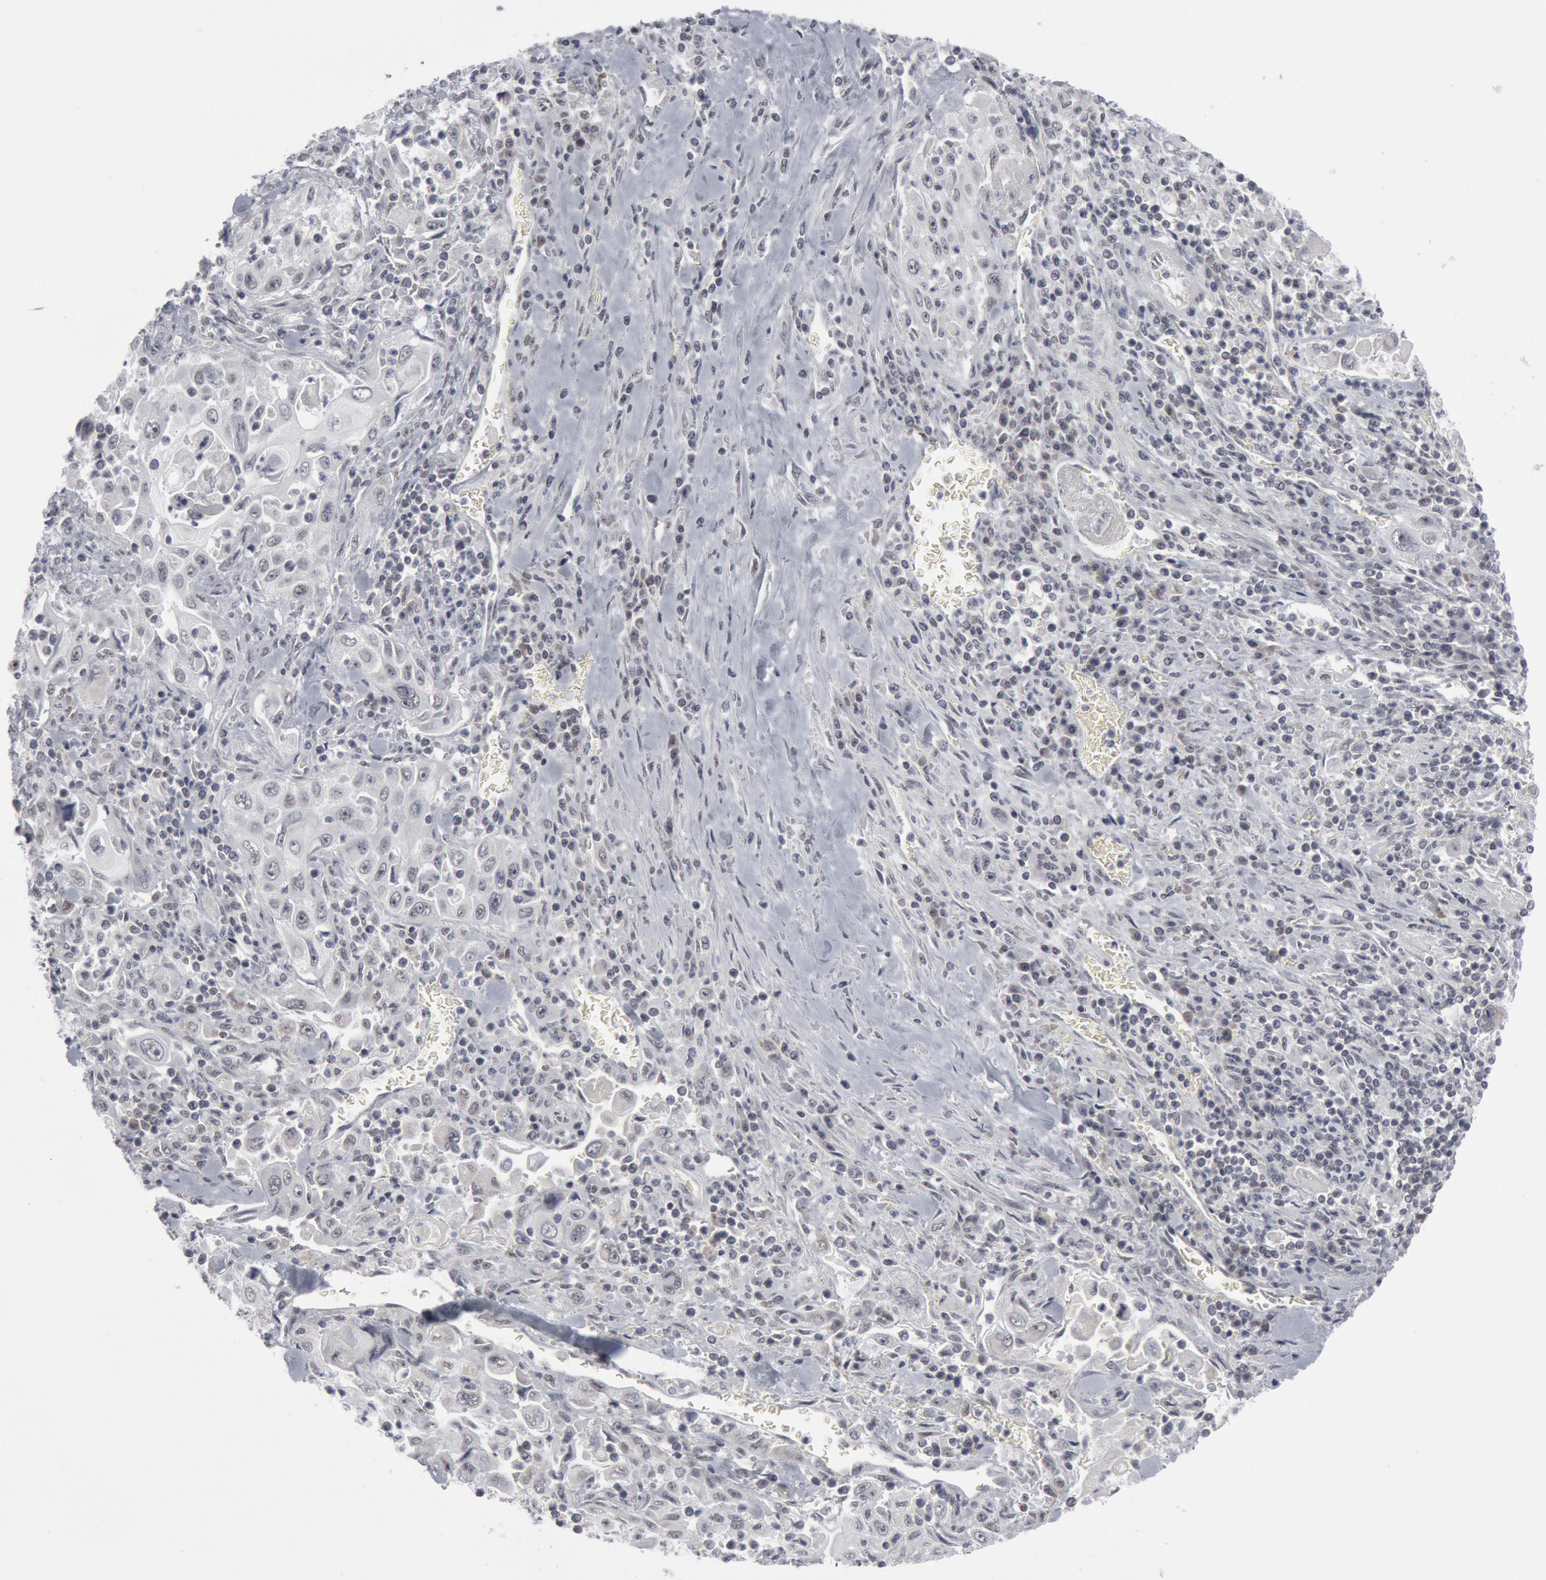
{"staining": {"intensity": "negative", "quantity": "none", "location": "none"}, "tissue": "pancreatic cancer", "cell_type": "Tumor cells", "image_type": "cancer", "snomed": [{"axis": "morphology", "description": "Adenocarcinoma, NOS"}, {"axis": "topography", "description": "Pancreas"}], "caption": "IHC image of neoplastic tissue: human pancreatic adenocarcinoma stained with DAB (3,3'-diaminobenzidine) reveals no significant protein expression in tumor cells.", "gene": "CASP9", "patient": {"sex": "male", "age": 70}}